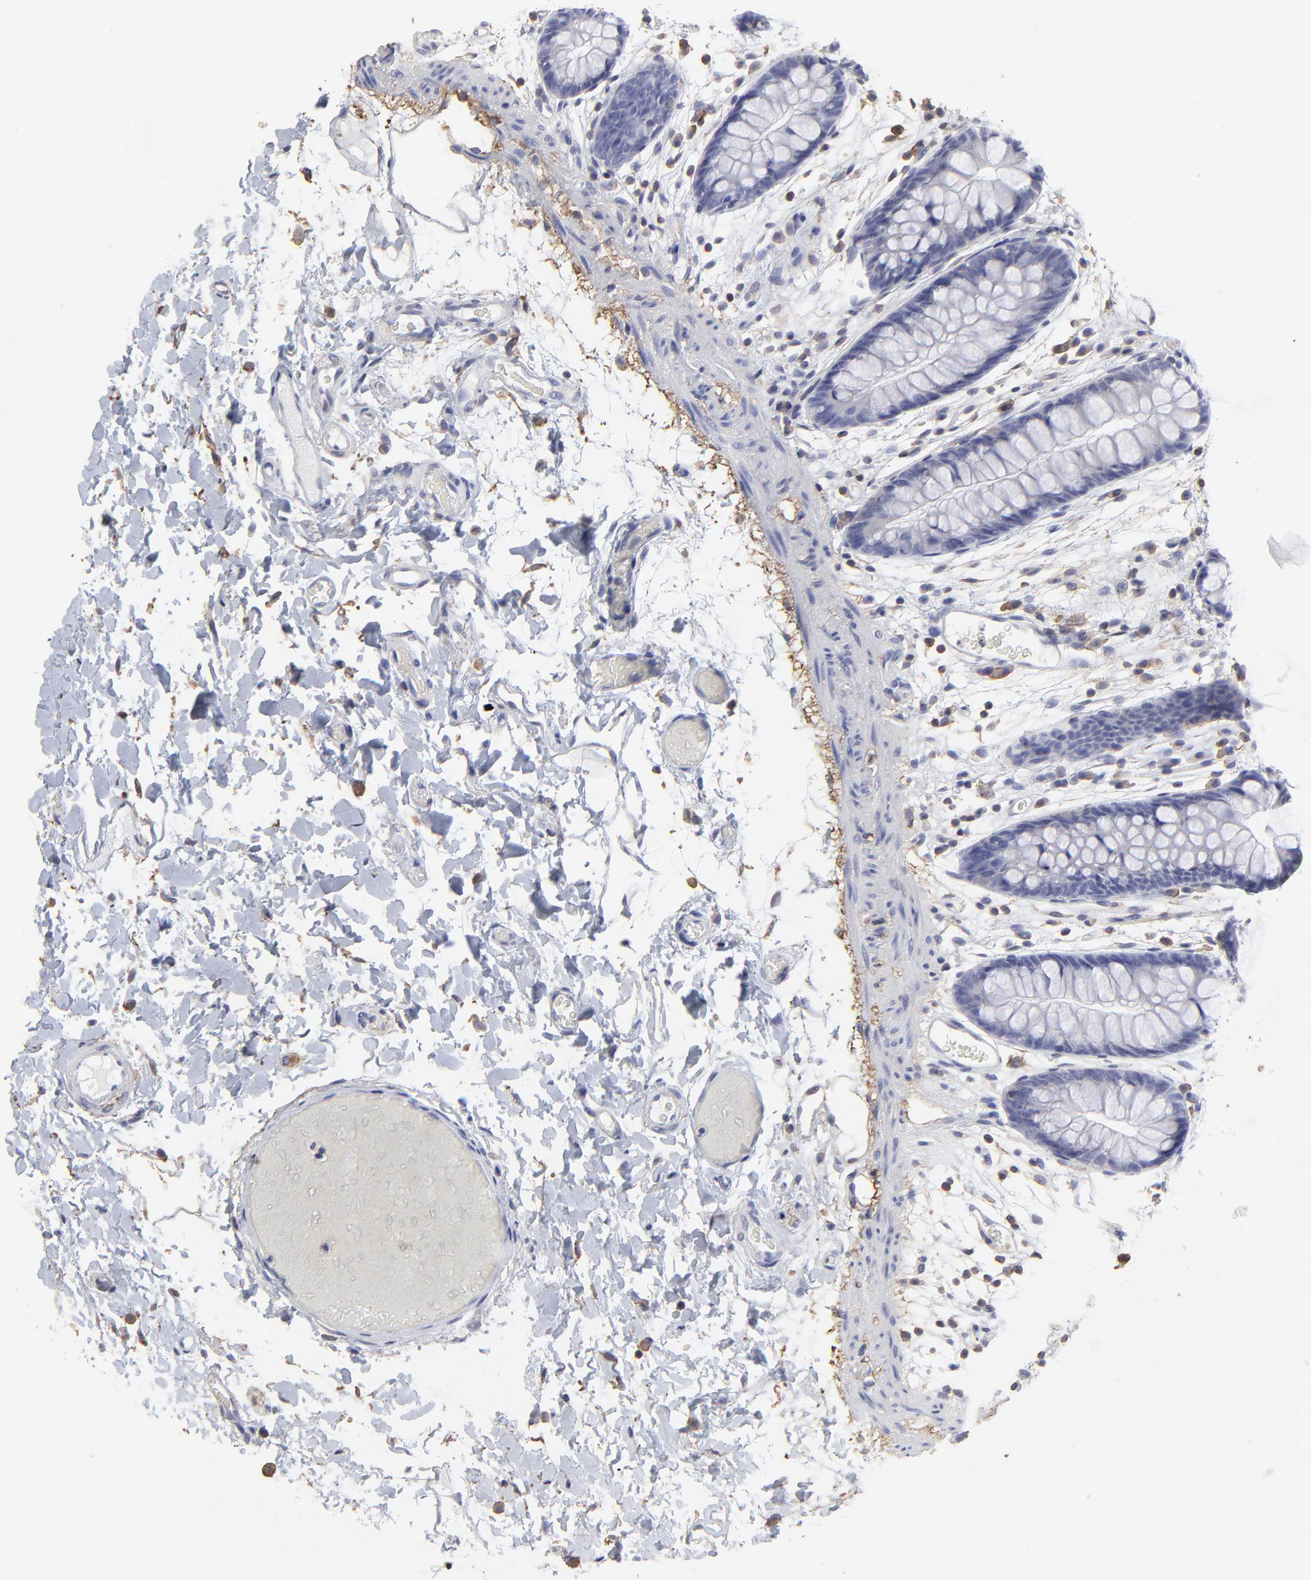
{"staining": {"intensity": "negative", "quantity": "none", "location": "none"}, "tissue": "colon", "cell_type": "Endothelial cells", "image_type": "normal", "snomed": [{"axis": "morphology", "description": "Normal tissue, NOS"}, {"axis": "topography", "description": "Smooth muscle"}, {"axis": "topography", "description": "Colon"}], "caption": "An IHC photomicrograph of benign colon is shown. There is no staining in endothelial cells of colon. (Stains: DAB (3,3'-diaminobenzidine) IHC with hematoxylin counter stain, Microscopy: brightfield microscopy at high magnification).", "gene": "ANXA6", "patient": {"sex": "male", "age": 67}}